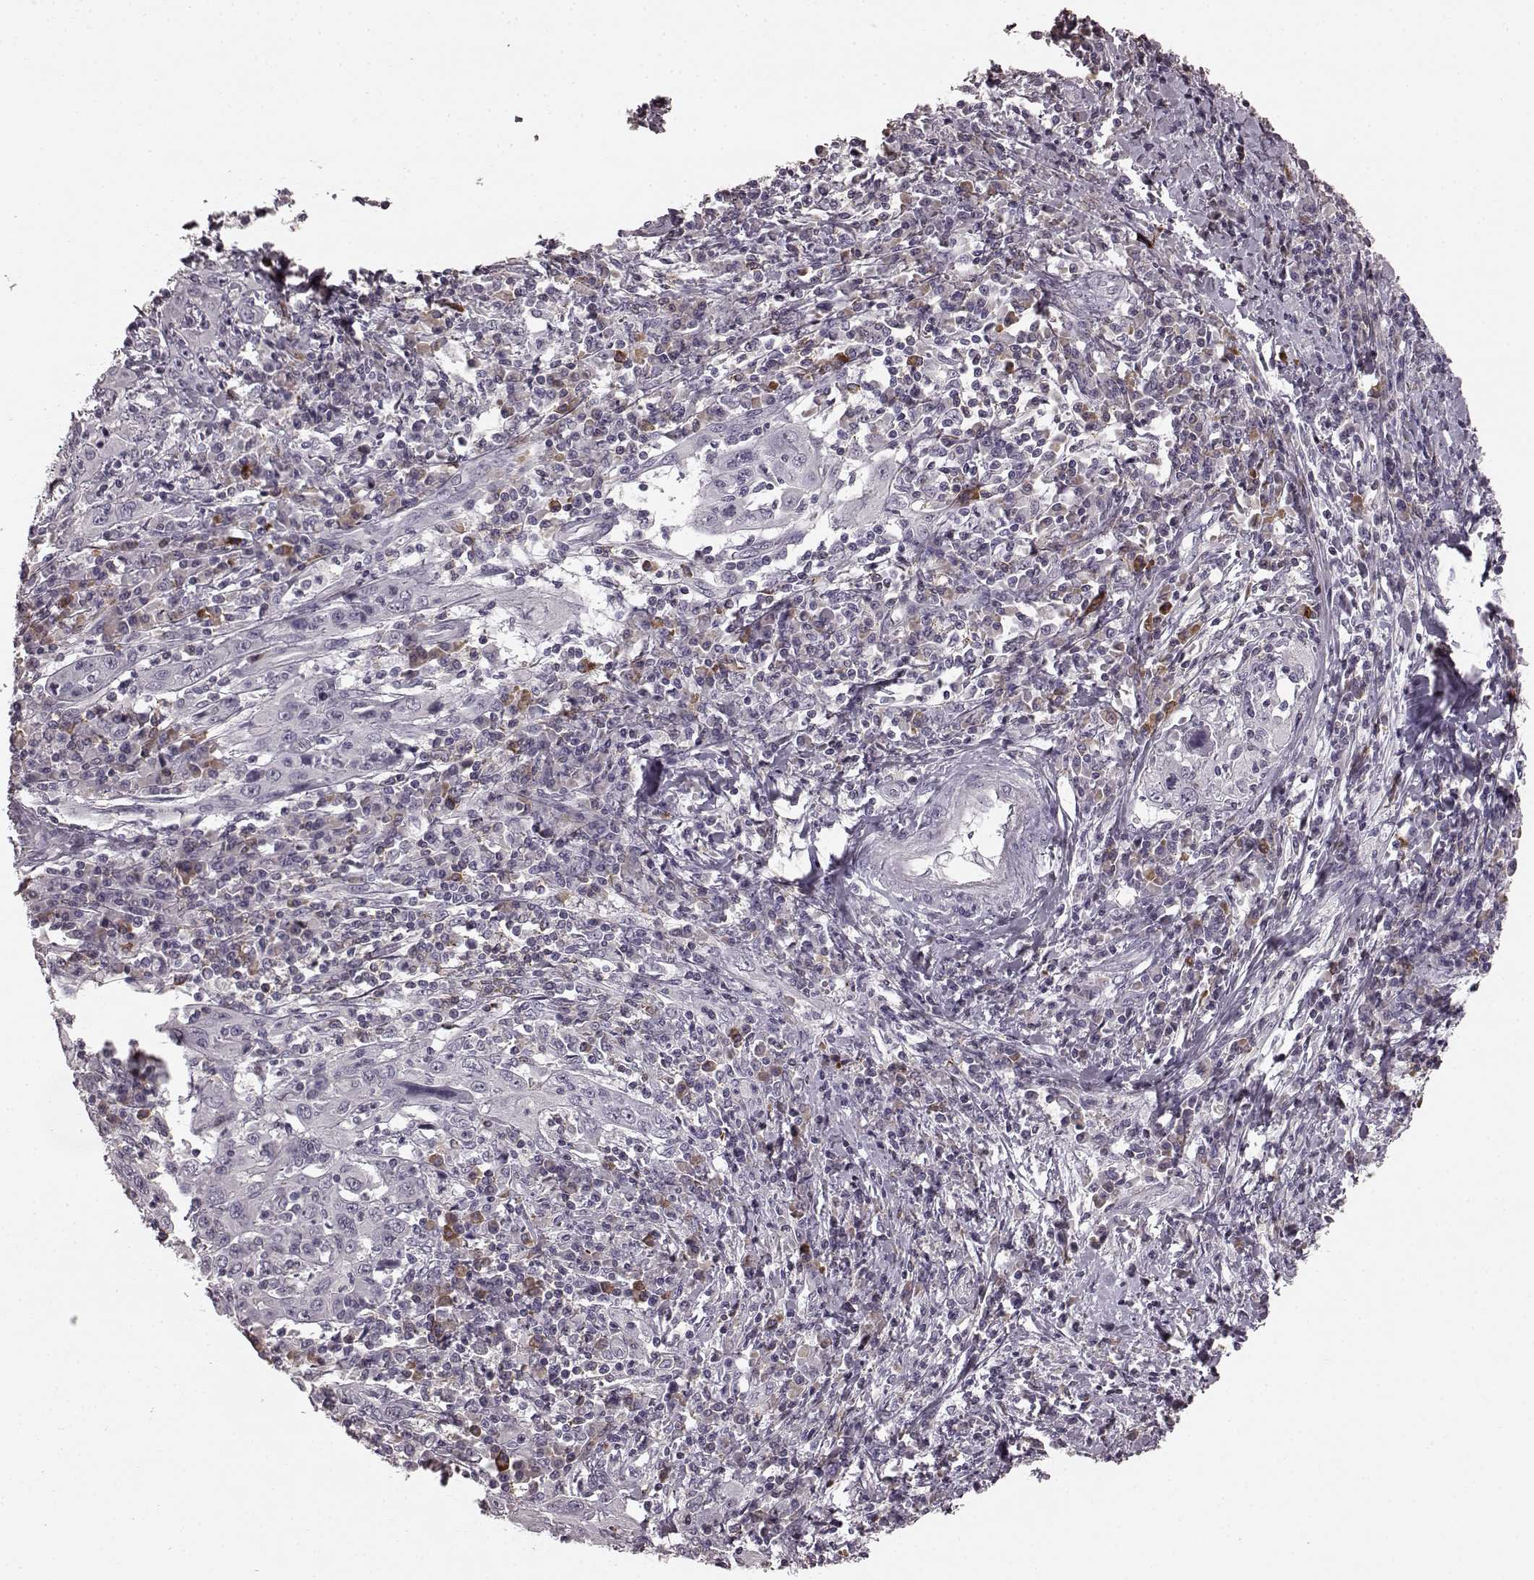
{"staining": {"intensity": "negative", "quantity": "none", "location": "none"}, "tissue": "cervical cancer", "cell_type": "Tumor cells", "image_type": "cancer", "snomed": [{"axis": "morphology", "description": "Squamous cell carcinoma, NOS"}, {"axis": "topography", "description": "Cervix"}], "caption": "IHC image of cervical cancer (squamous cell carcinoma) stained for a protein (brown), which reveals no staining in tumor cells. The staining is performed using DAB (3,3'-diaminobenzidine) brown chromogen with nuclei counter-stained in using hematoxylin.", "gene": "CD28", "patient": {"sex": "female", "age": 46}}